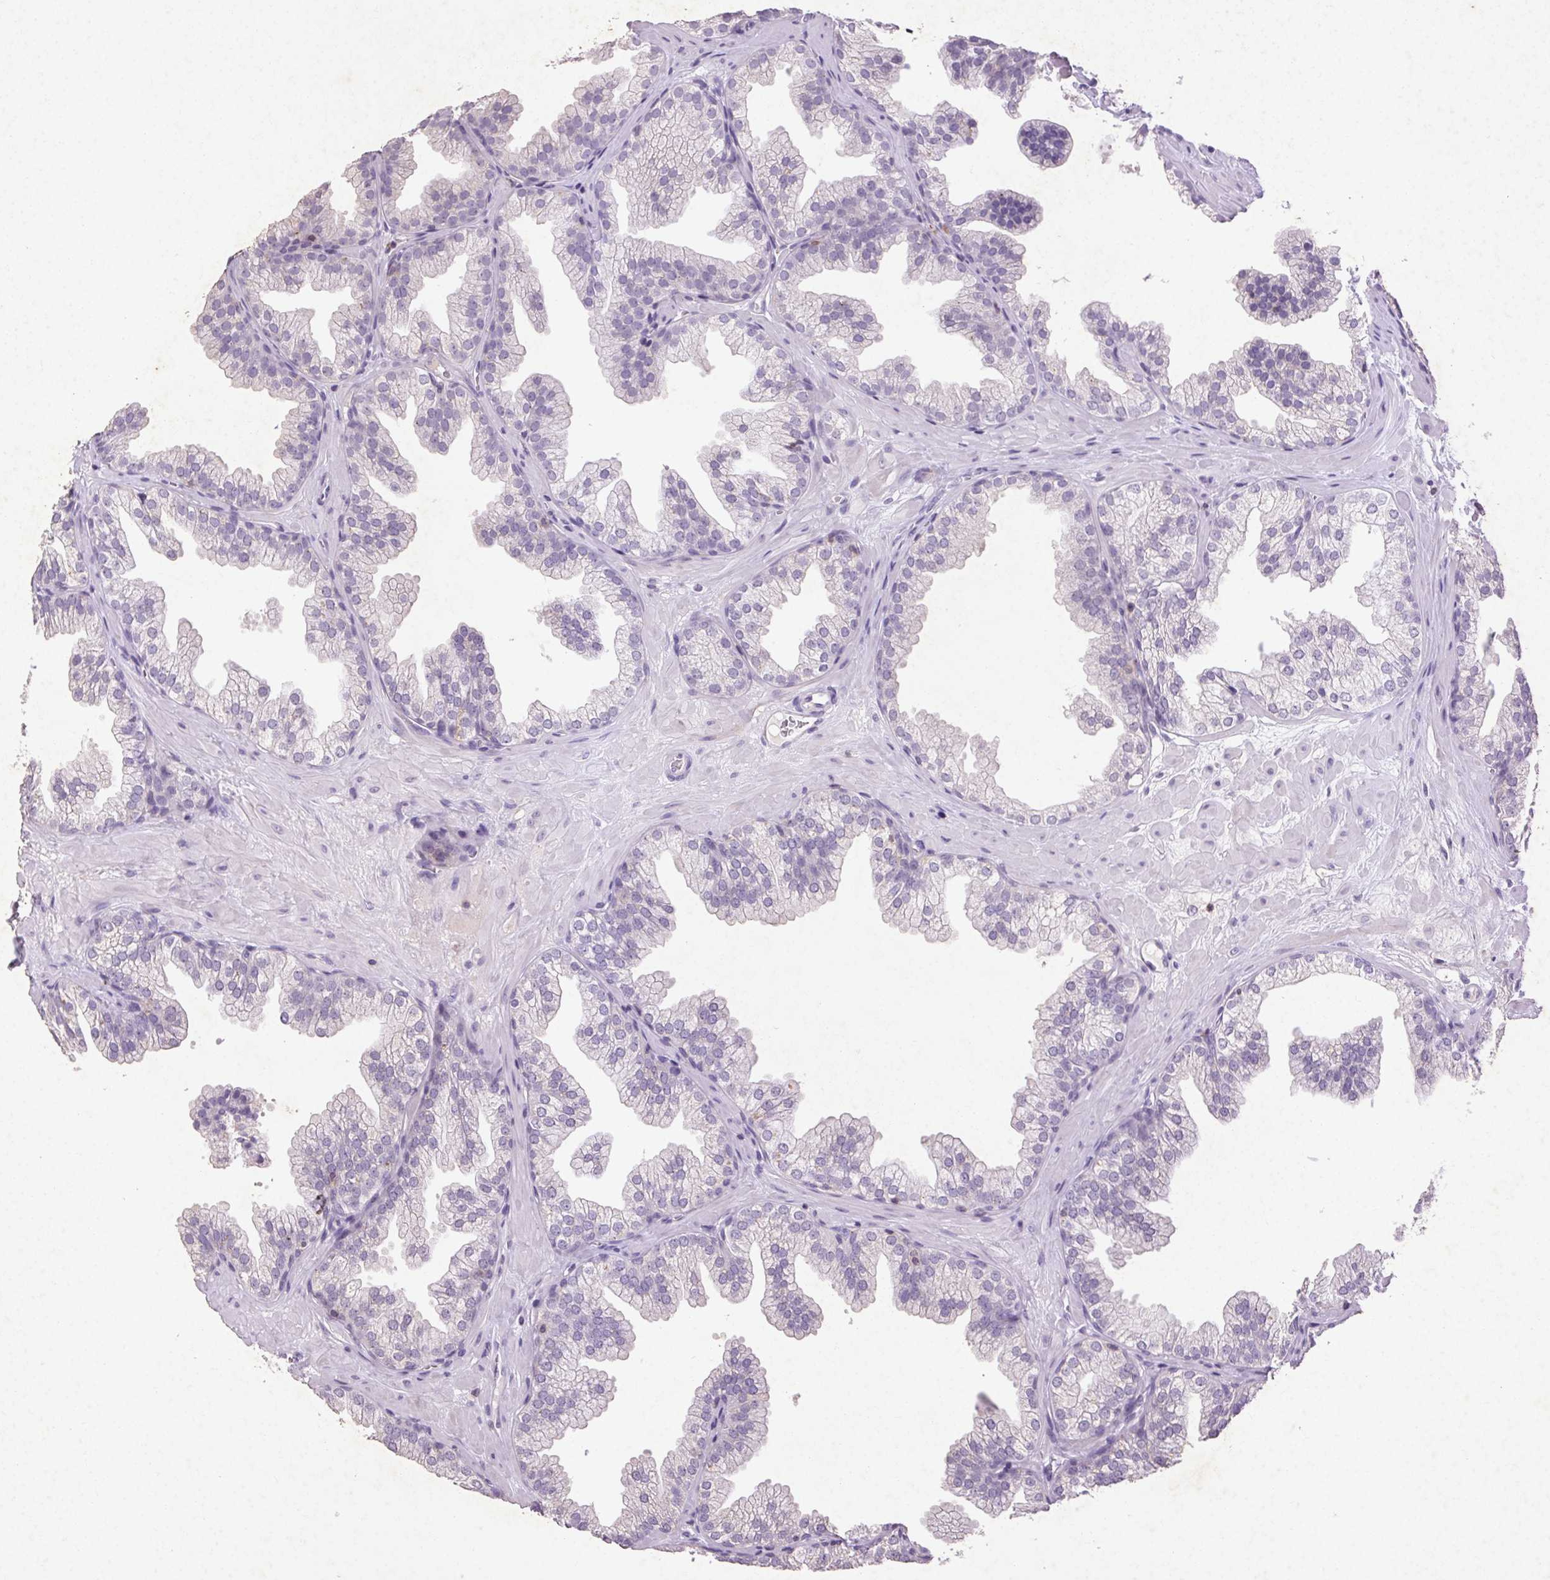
{"staining": {"intensity": "negative", "quantity": "none", "location": "none"}, "tissue": "prostate", "cell_type": "Glandular cells", "image_type": "normal", "snomed": [{"axis": "morphology", "description": "Normal tissue, NOS"}, {"axis": "topography", "description": "Prostate"}], "caption": "The IHC histopathology image has no significant staining in glandular cells of prostate. (Brightfield microscopy of DAB immunohistochemistry (IHC) at high magnification).", "gene": "FNDC7", "patient": {"sex": "male", "age": 37}}